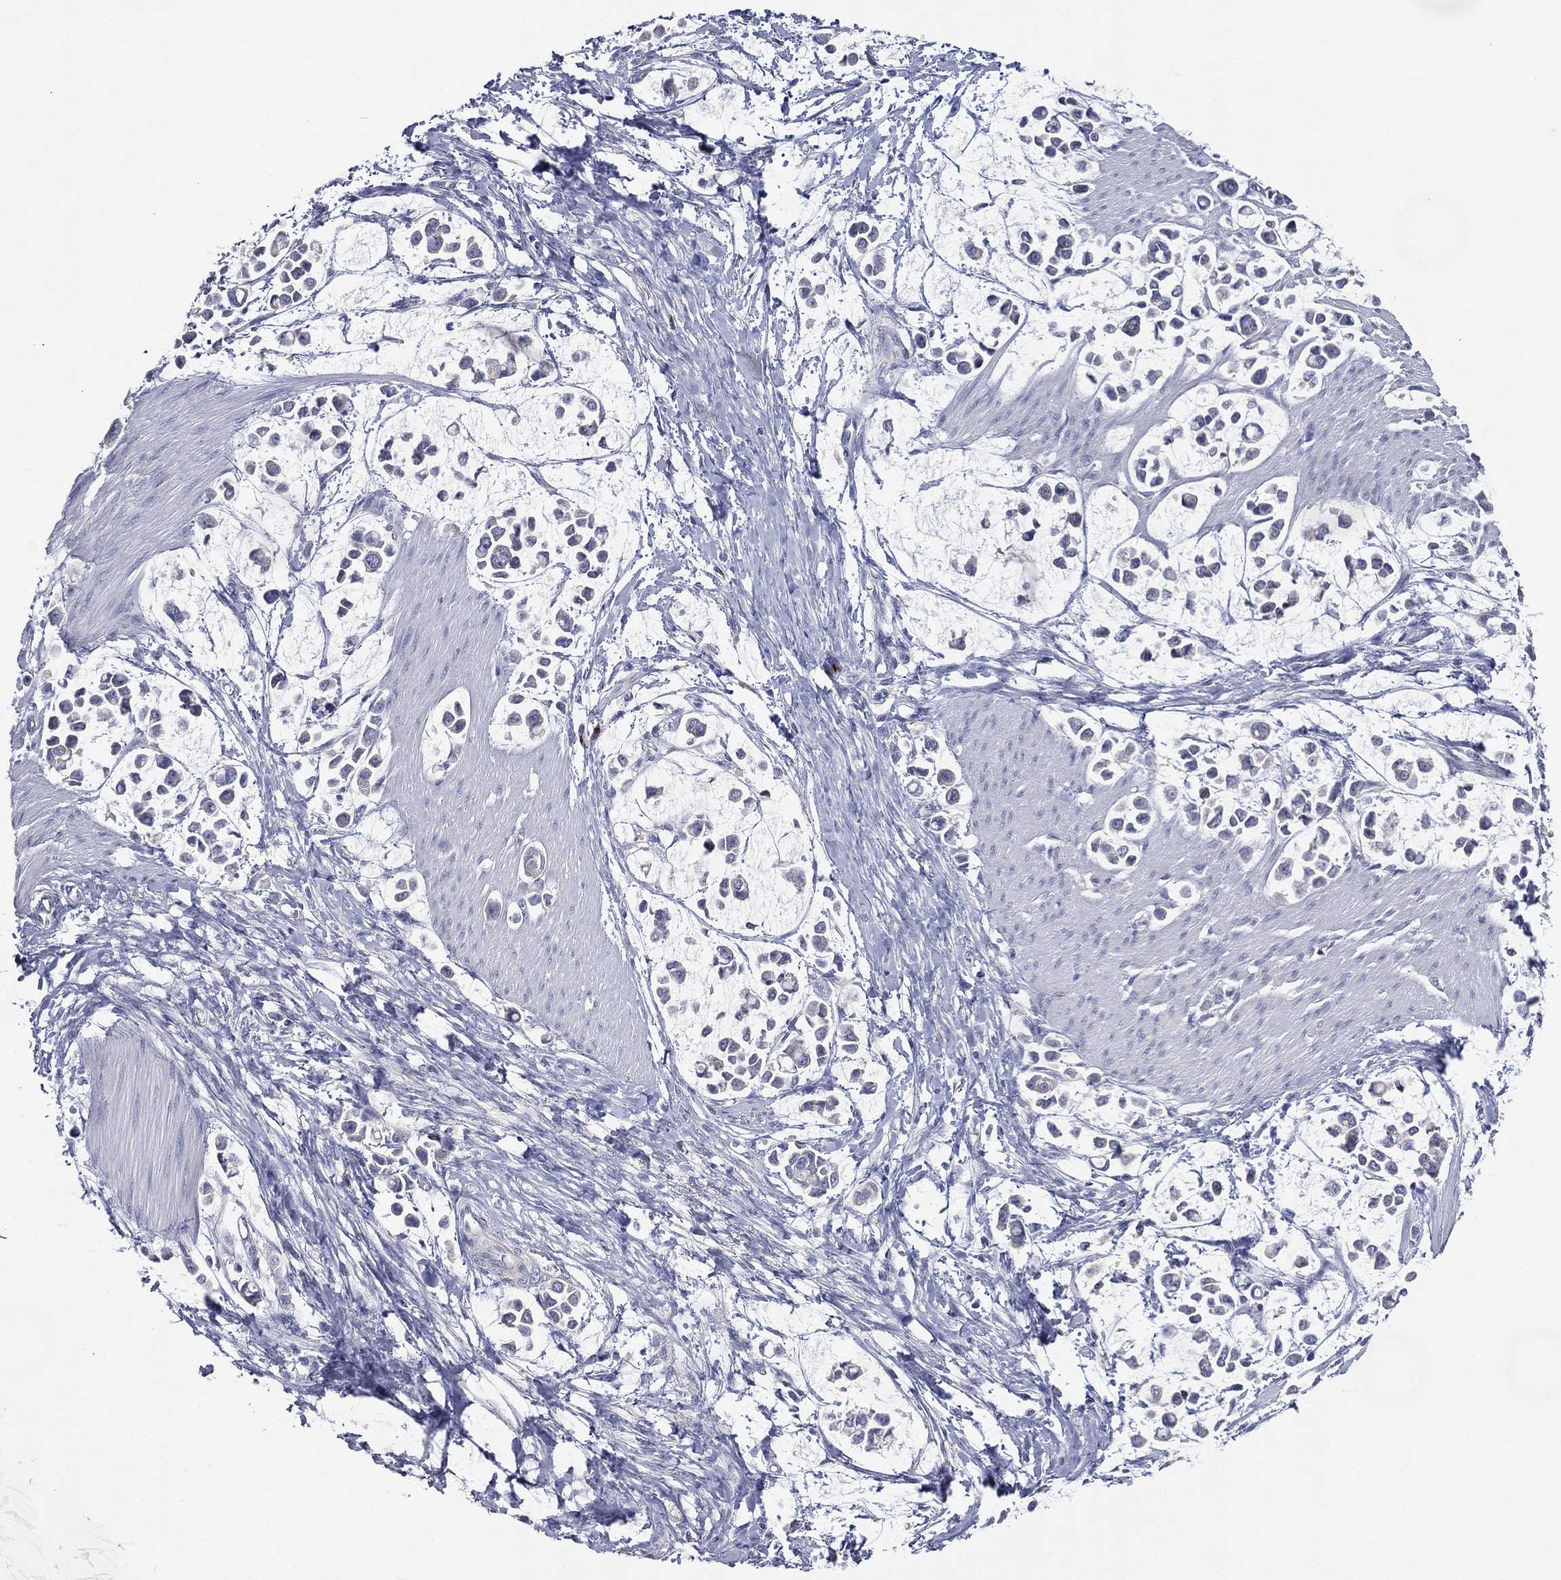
{"staining": {"intensity": "negative", "quantity": "none", "location": "none"}, "tissue": "stomach cancer", "cell_type": "Tumor cells", "image_type": "cancer", "snomed": [{"axis": "morphology", "description": "Adenocarcinoma, NOS"}, {"axis": "topography", "description": "Stomach"}], "caption": "Immunohistochemical staining of human stomach cancer (adenocarcinoma) exhibits no significant expression in tumor cells.", "gene": "ATP8A2", "patient": {"sex": "male", "age": 82}}